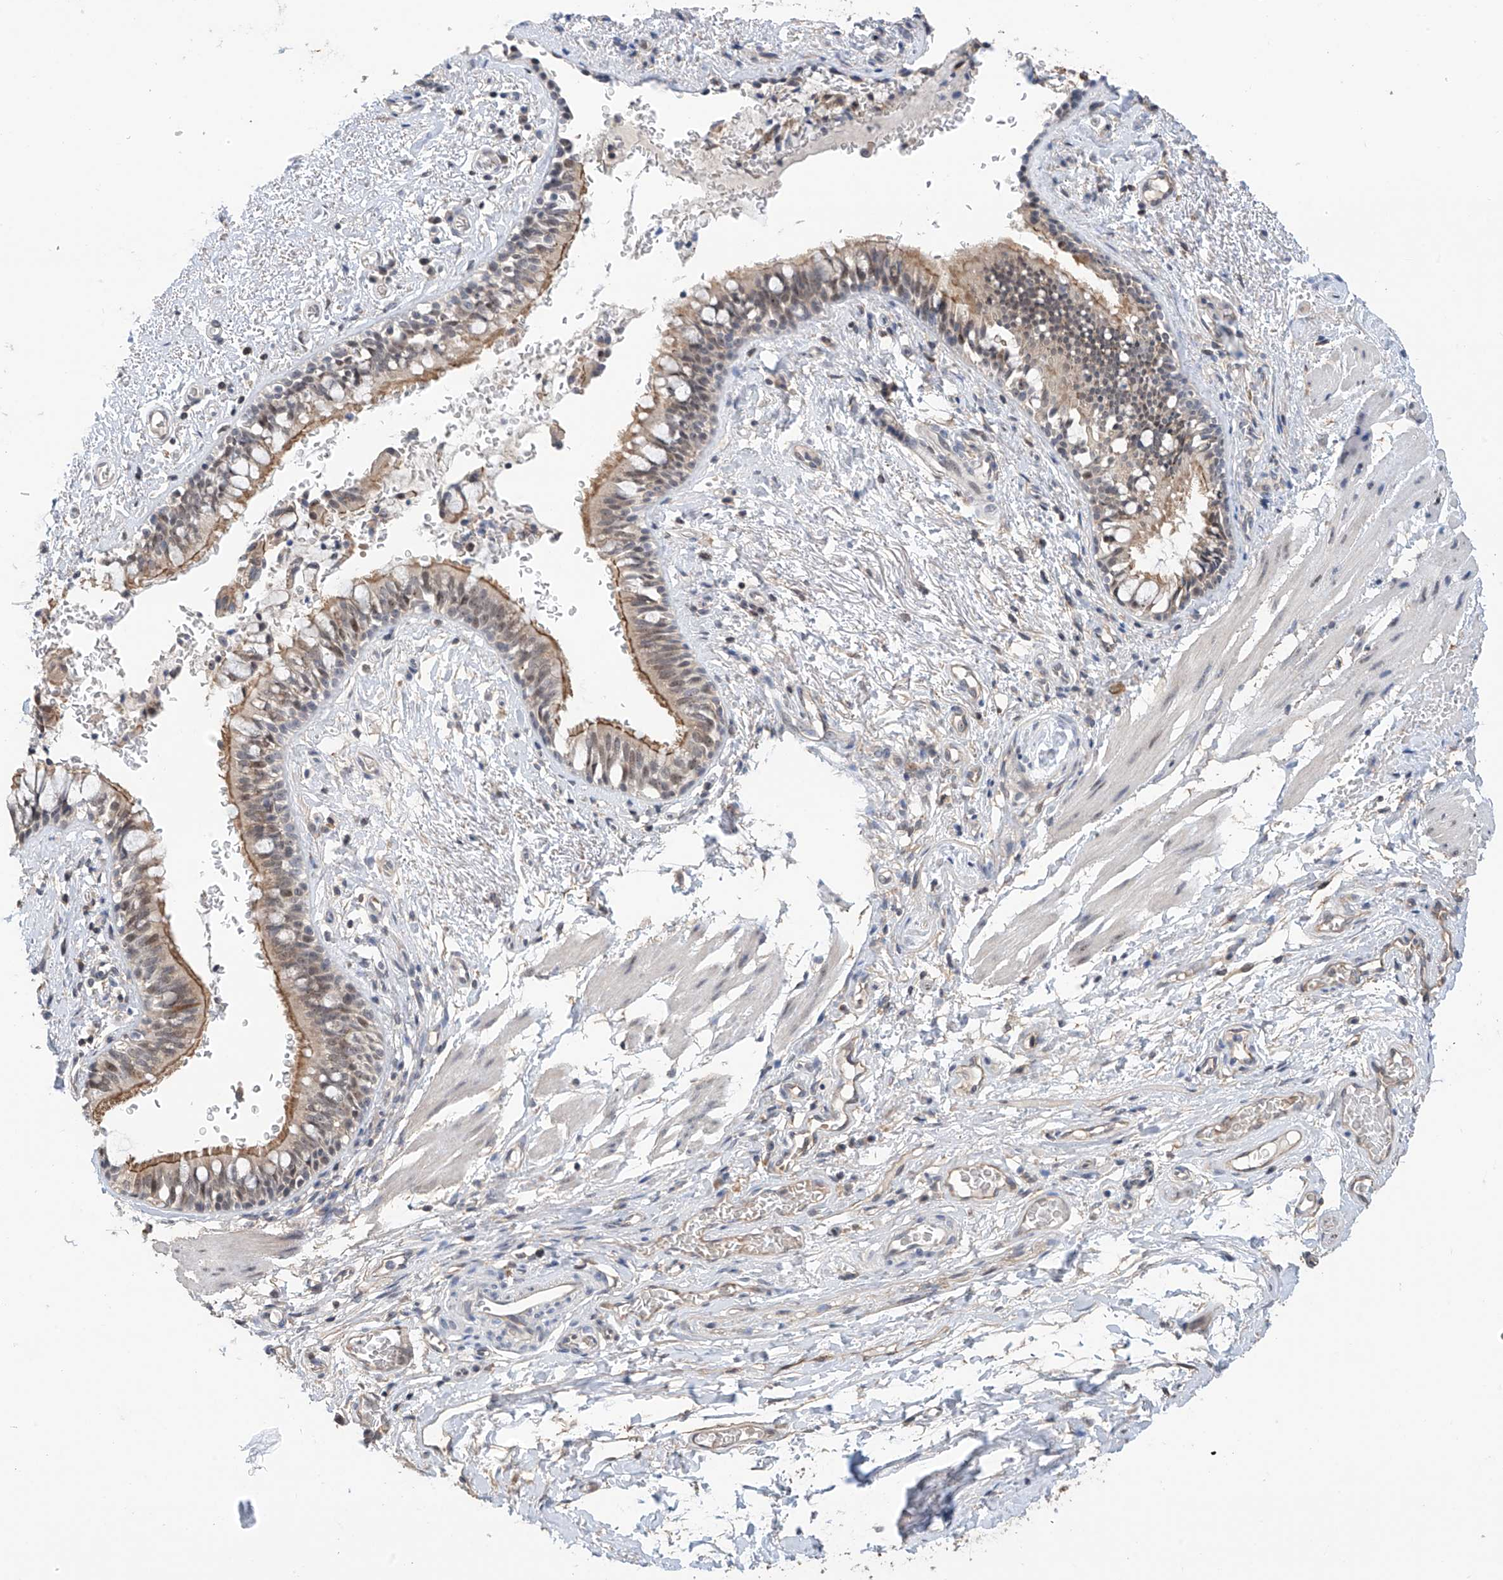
{"staining": {"intensity": "weak", "quantity": "25%-75%", "location": "cytoplasmic/membranous"}, "tissue": "bronchus", "cell_type": "Respiratory epithelial cells", "image_type": "normal", "snomed": [{"axis": "morphology", "description": "Normal tissue, NOS"}, {"axis": "topography", "description": "Cartilage tissue"}, {"axis": "topography", "description": "Bronchus"}], "caption": "This is a histology image of immunohistochemistry staining of unremarkable bronchus, which shows weak positivity in the cytoplasmic/membranous of respiratory epithelial cells.", "gene": "C1orf131", "patient": {"sex": "female", "age": 36}}